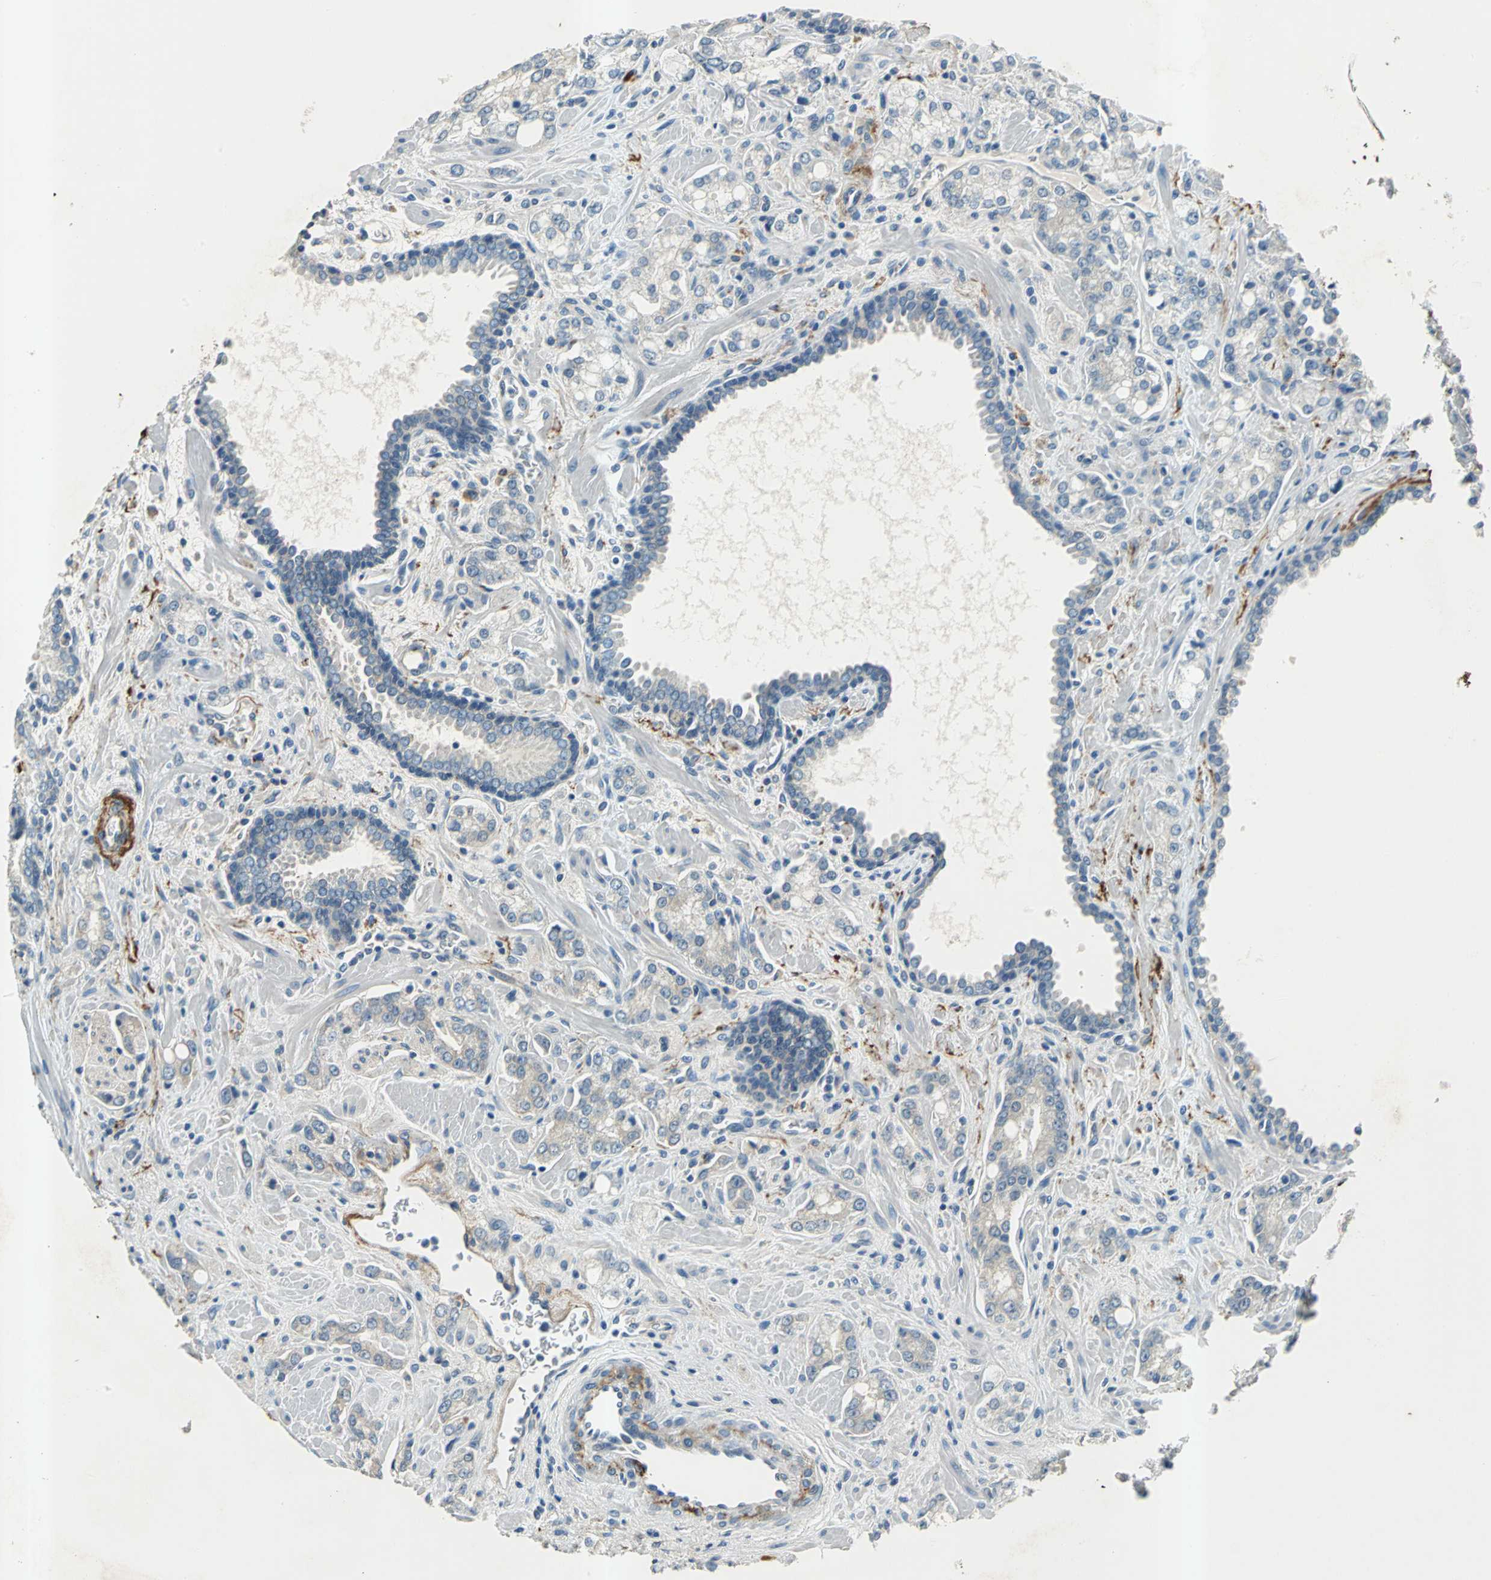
{"staining": {"intensity": "negative", "quantity": "none", "location": "none"}, "tissue": "prostate cancer", "cell_type": "Tumor cells", "image_type": "cancer", "snomed": [{"axis": "morphology", "description": "Adenocarcinoma, High grade"}, {"axis": "topography", "description": "Prostate"}], "caption": "IHC histopathology image of prostate cancer (high-grade adenocarcinoma) stained for a protein (brown), which shows no expression in tumor cells.", "gene": "SLC16A7", "patient": {"sex": "male", "age": 67}}